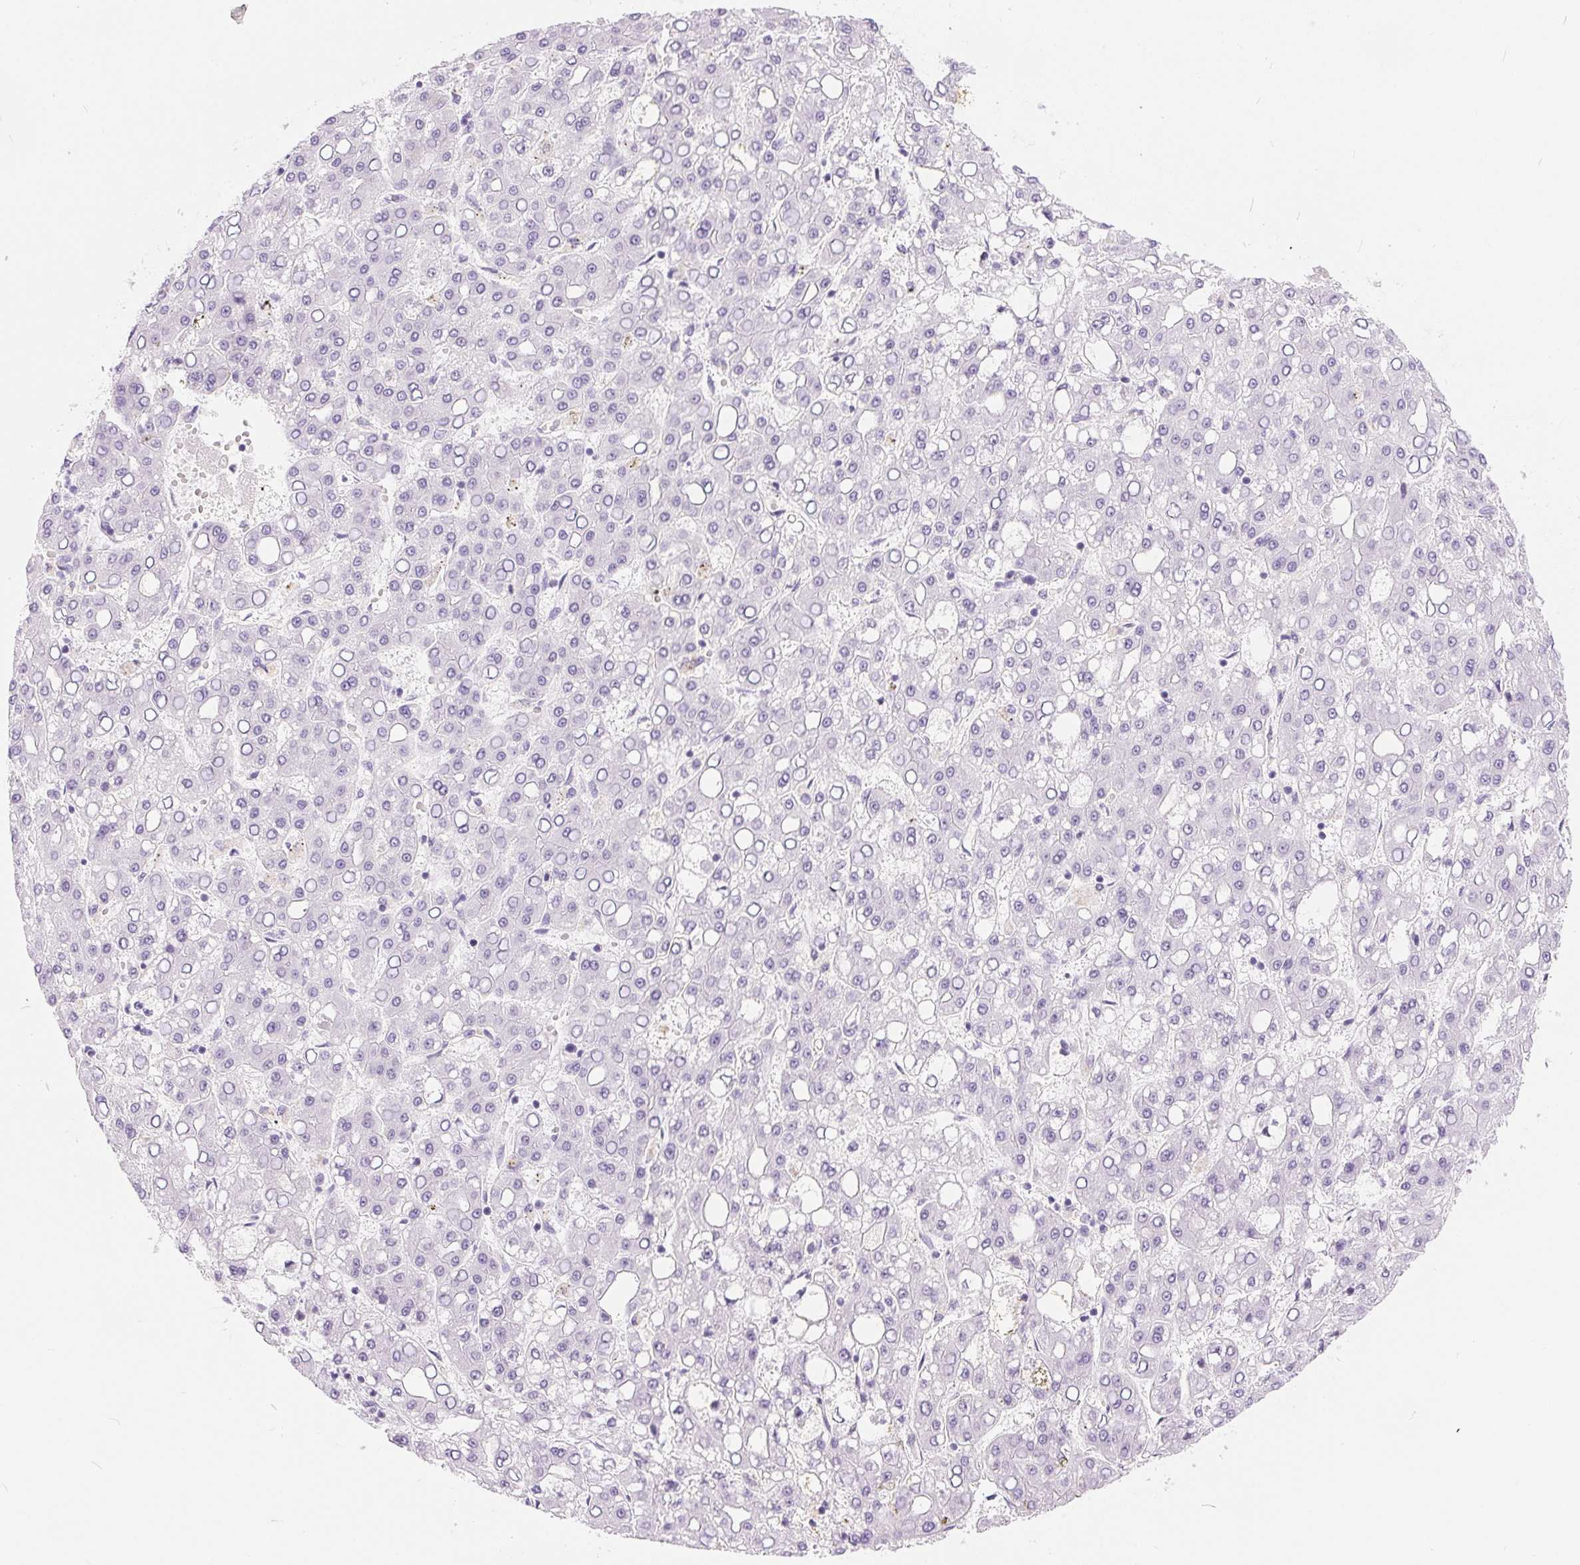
{"staining": {"intensity": "negative", "quantity": "none", "location": "none"}, "tissue": "liver cancer", "cell_type": "Tumor cells", "image_type": "cancer", "snomed": [{"axis": "morphology", "description": "Carcinoma, Hepatocellular, NOS"}, {"axis": "topography", "description": "Liver"}], "caption": "Tumor cells show no significant expression in liver cancer.", "gene": "GFAP", "patient": {"sex": "male", "age": 65}}